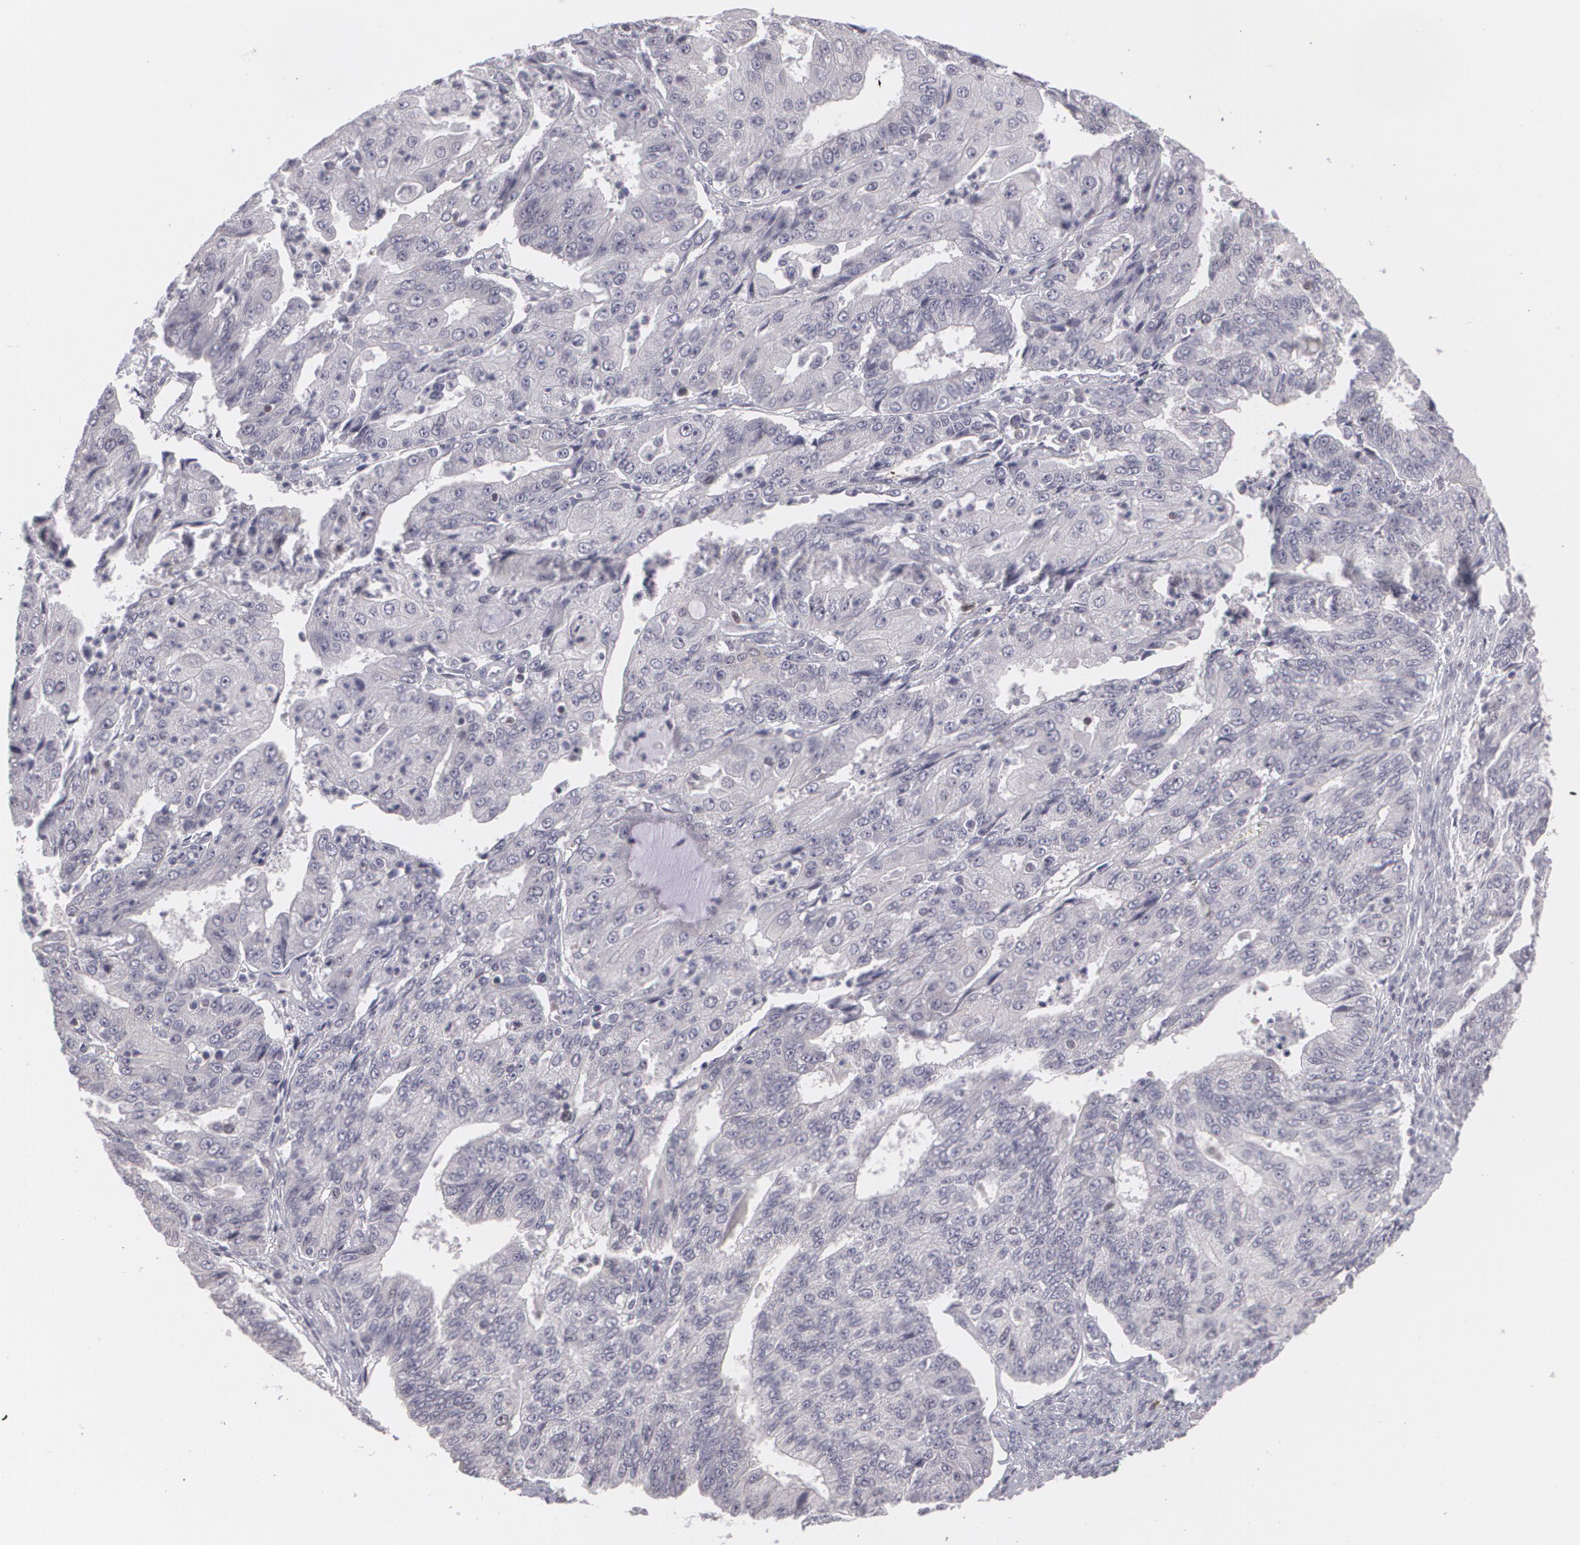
{"staining": {"intensity": "negative", "quantity": "none", "location": "none"}, "tissue": "endometrial cancer", "cell_type": "Tumor cells", "image_type": "cancer", "snomed": [{"axis": "morphology", "description": "Adenocarcinoma, NOS"}, {"axis": "topography", "description": "Endometrium"}], "caption": "An immunohistochemistry (IHC) micrograph of endometrial cancer (adenocarcinoma) is shown. There is no staining in tumor cells of endometrial cancer (adenocarcinoma).", "gene": "ZBTB16", "patient": {"sex": "female", "age": 56}}